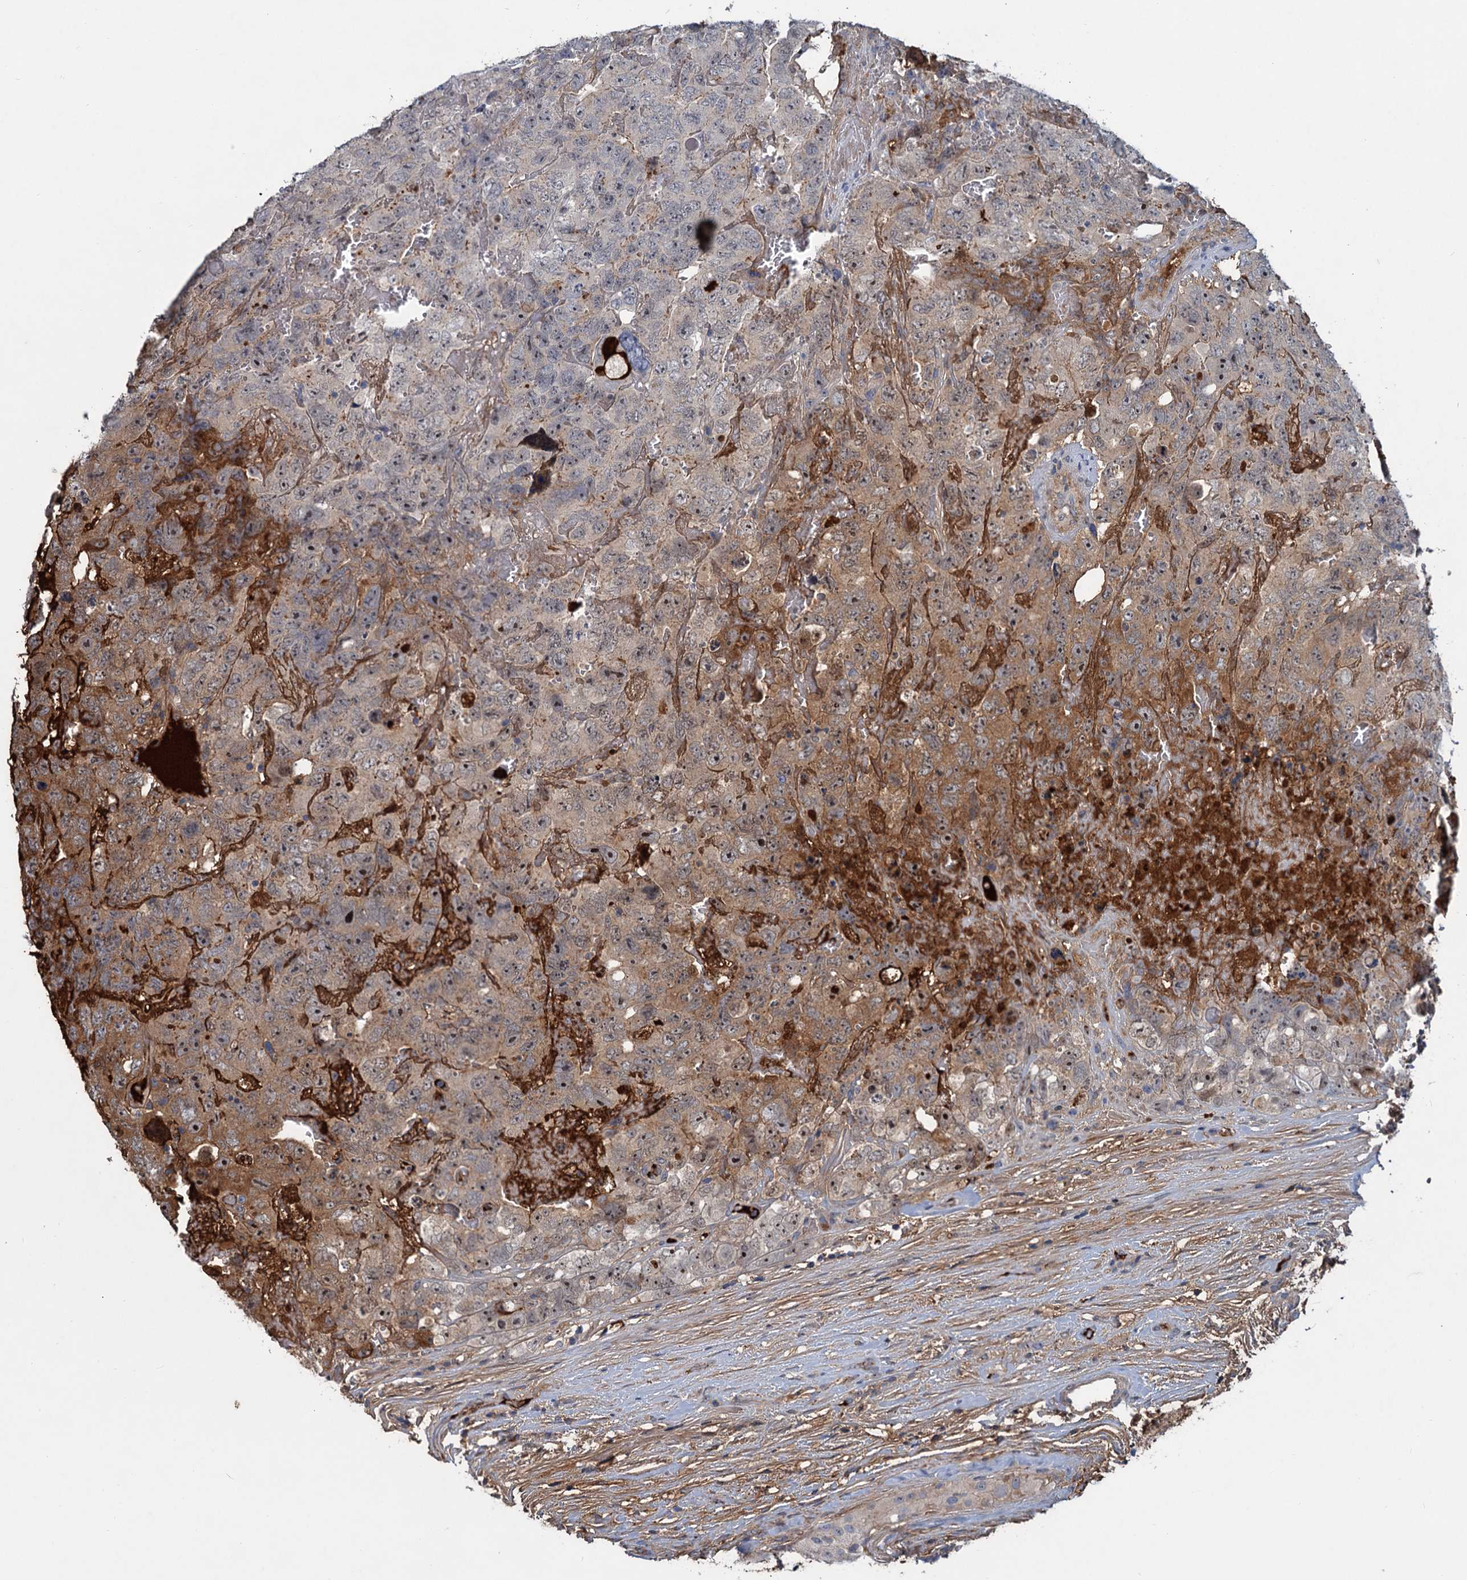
{"staining": {"intensity": "moderate", "quantity": "<25%", "location": "cytoplasmic/membranous"}, "tissue": "testis cancer", "cell_type": "Tumor cells", "image_type": "cancer", "snomed": [{"axis": "morphology", "description": "Carcinoma, Embryonal, NOS"}, {"axis": "topography", "description": "Testis"}], "caption": "Testis cancer (embryonal carcinoma) stained with a brown dye demonstrates moderate cytoplasmic/membranous positive positivity in approximately <25% of tumor cells.", "gene": "CHRD", "patient": {"sex": "male", "age": 45}}